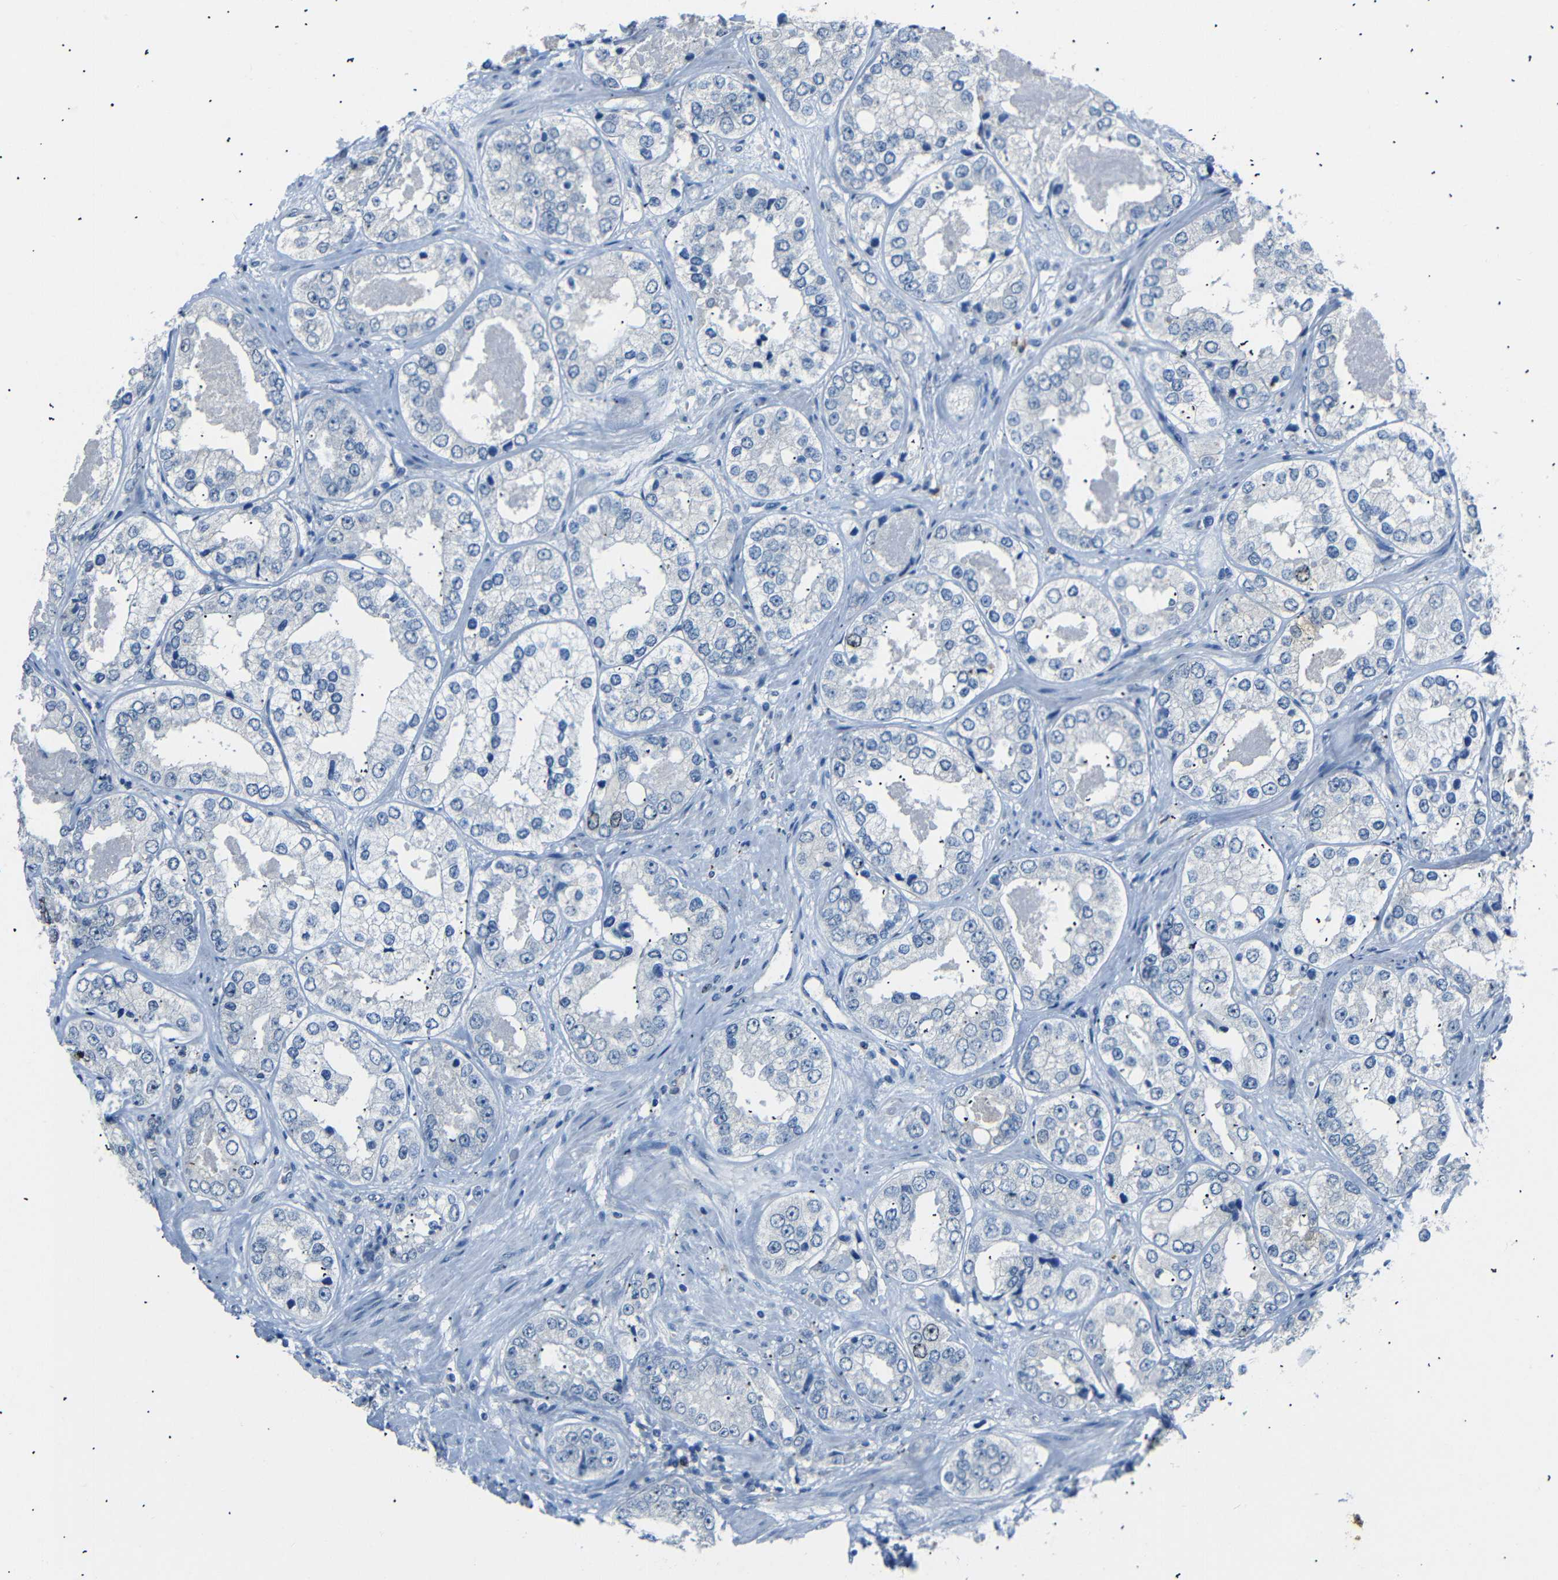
{"staining": {"intensity": "weak", "quantity": "<25%", "location": "nuclear"}, "tissue": "prostate cancer", "cell_type": "Tumor cells", "image_type": "cancer", "snomed": [{"axis": "morphology", "description": "Adenocarcinoma, High grade"}, {"axis": "topography", "description": "Prostate"}], "caption": "Tumor cells show no significant protein staining in prostate cancer.", "gene": "INCENP", "patient": {"sex": "male", "age": 61}}